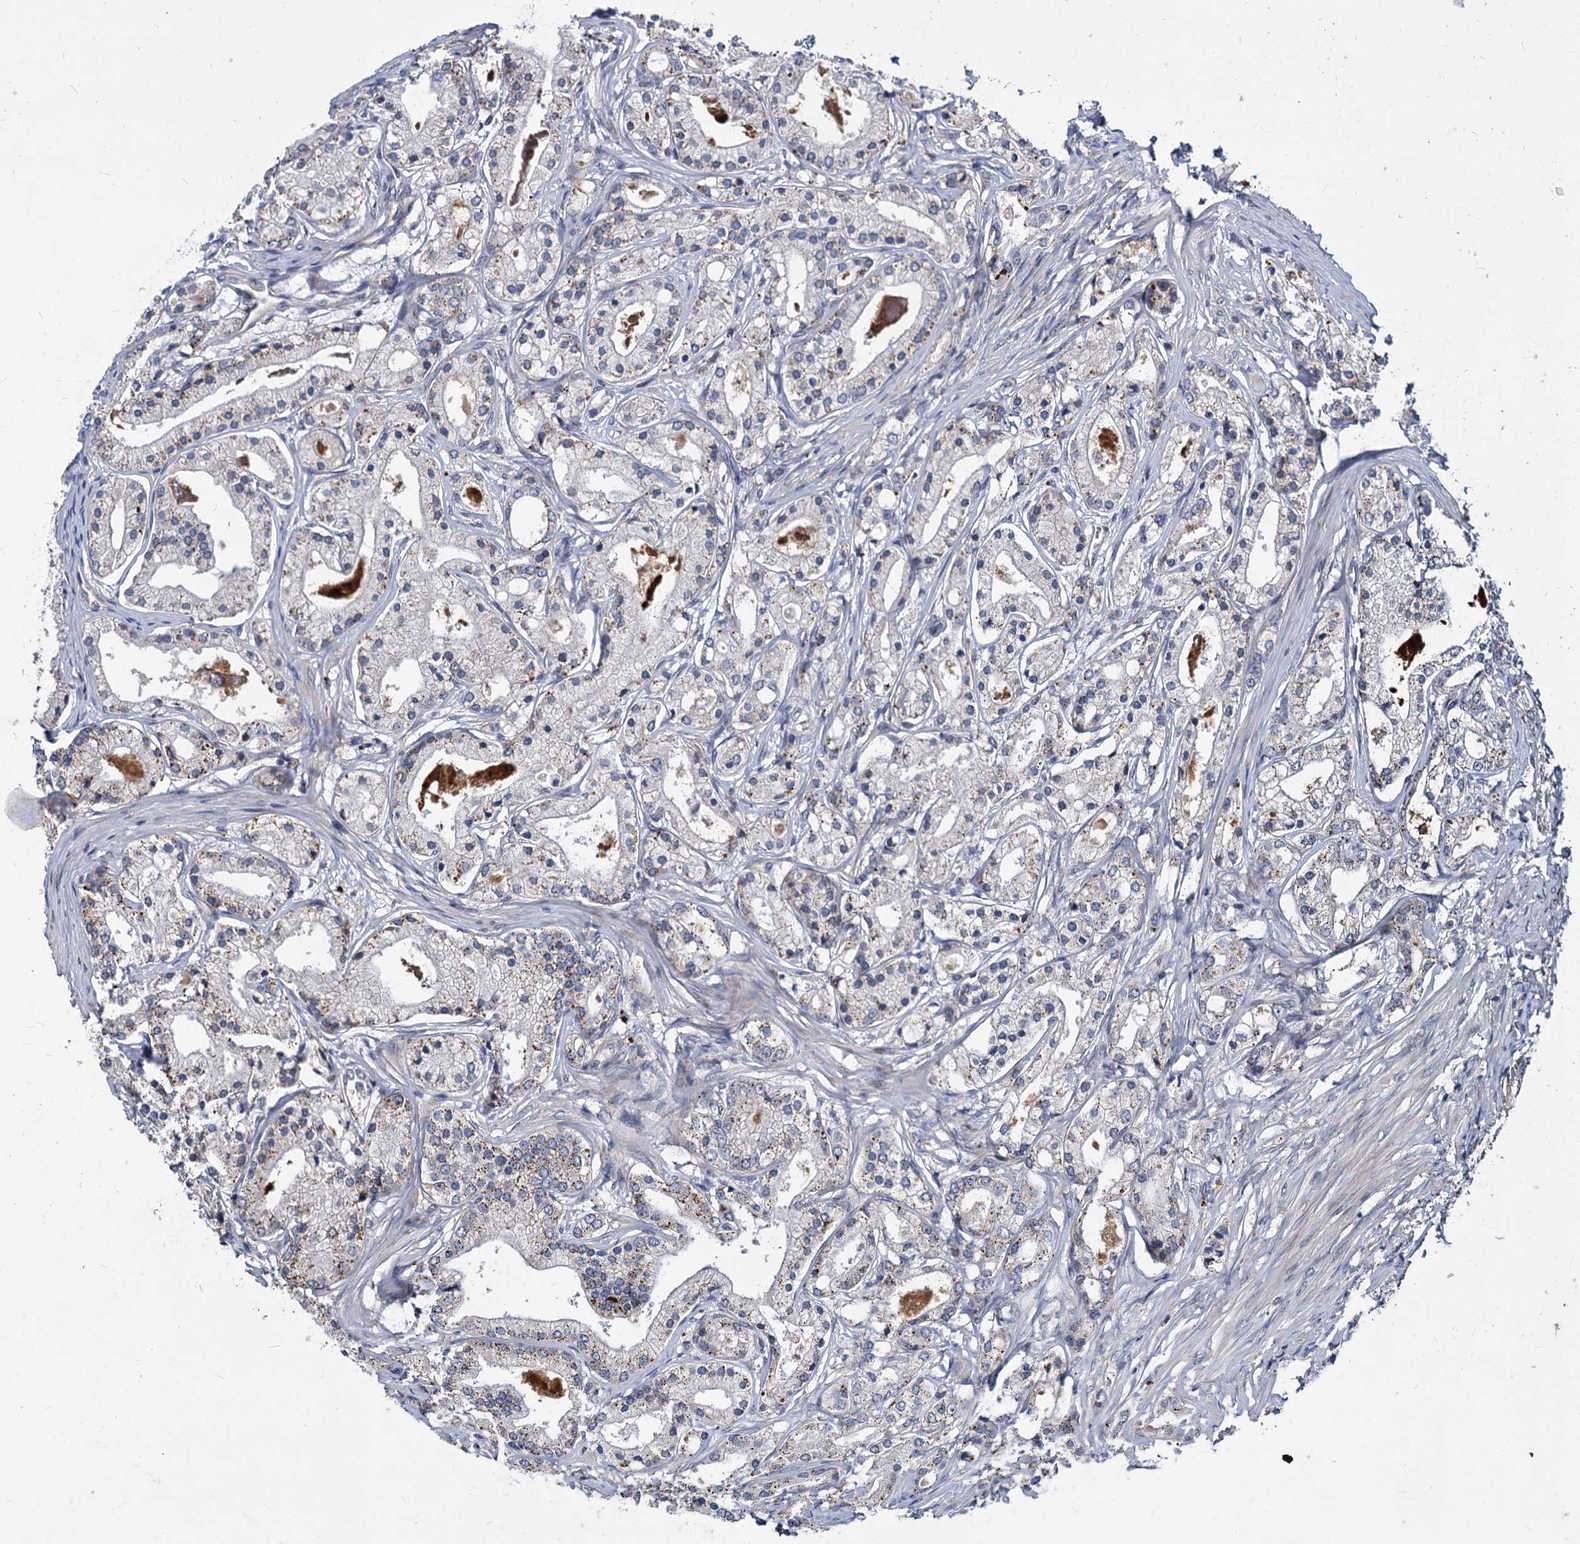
{"staining": {"intensity": "weak", "quantity": ">75%", "location": "cytoplasmic/membranous"}, "tissue": "prostate cancer", "cell_type": "Tumor cells", "image_type": "cancer", "snomed": [{"axis": "morphology", "description": "Adenocarcinoma, High grade"}, {"axis": "topography", "description": "Prostate"}], "caption": "Immunohistochemical staining of prostate adenocarcinoma (high-grade) exhibits low levels of weak cytoplasmic/membranous positivity in about >75% of tumor cells.", "gene": "C11orf86", "patient": {"sex": "male", "age": 59}}